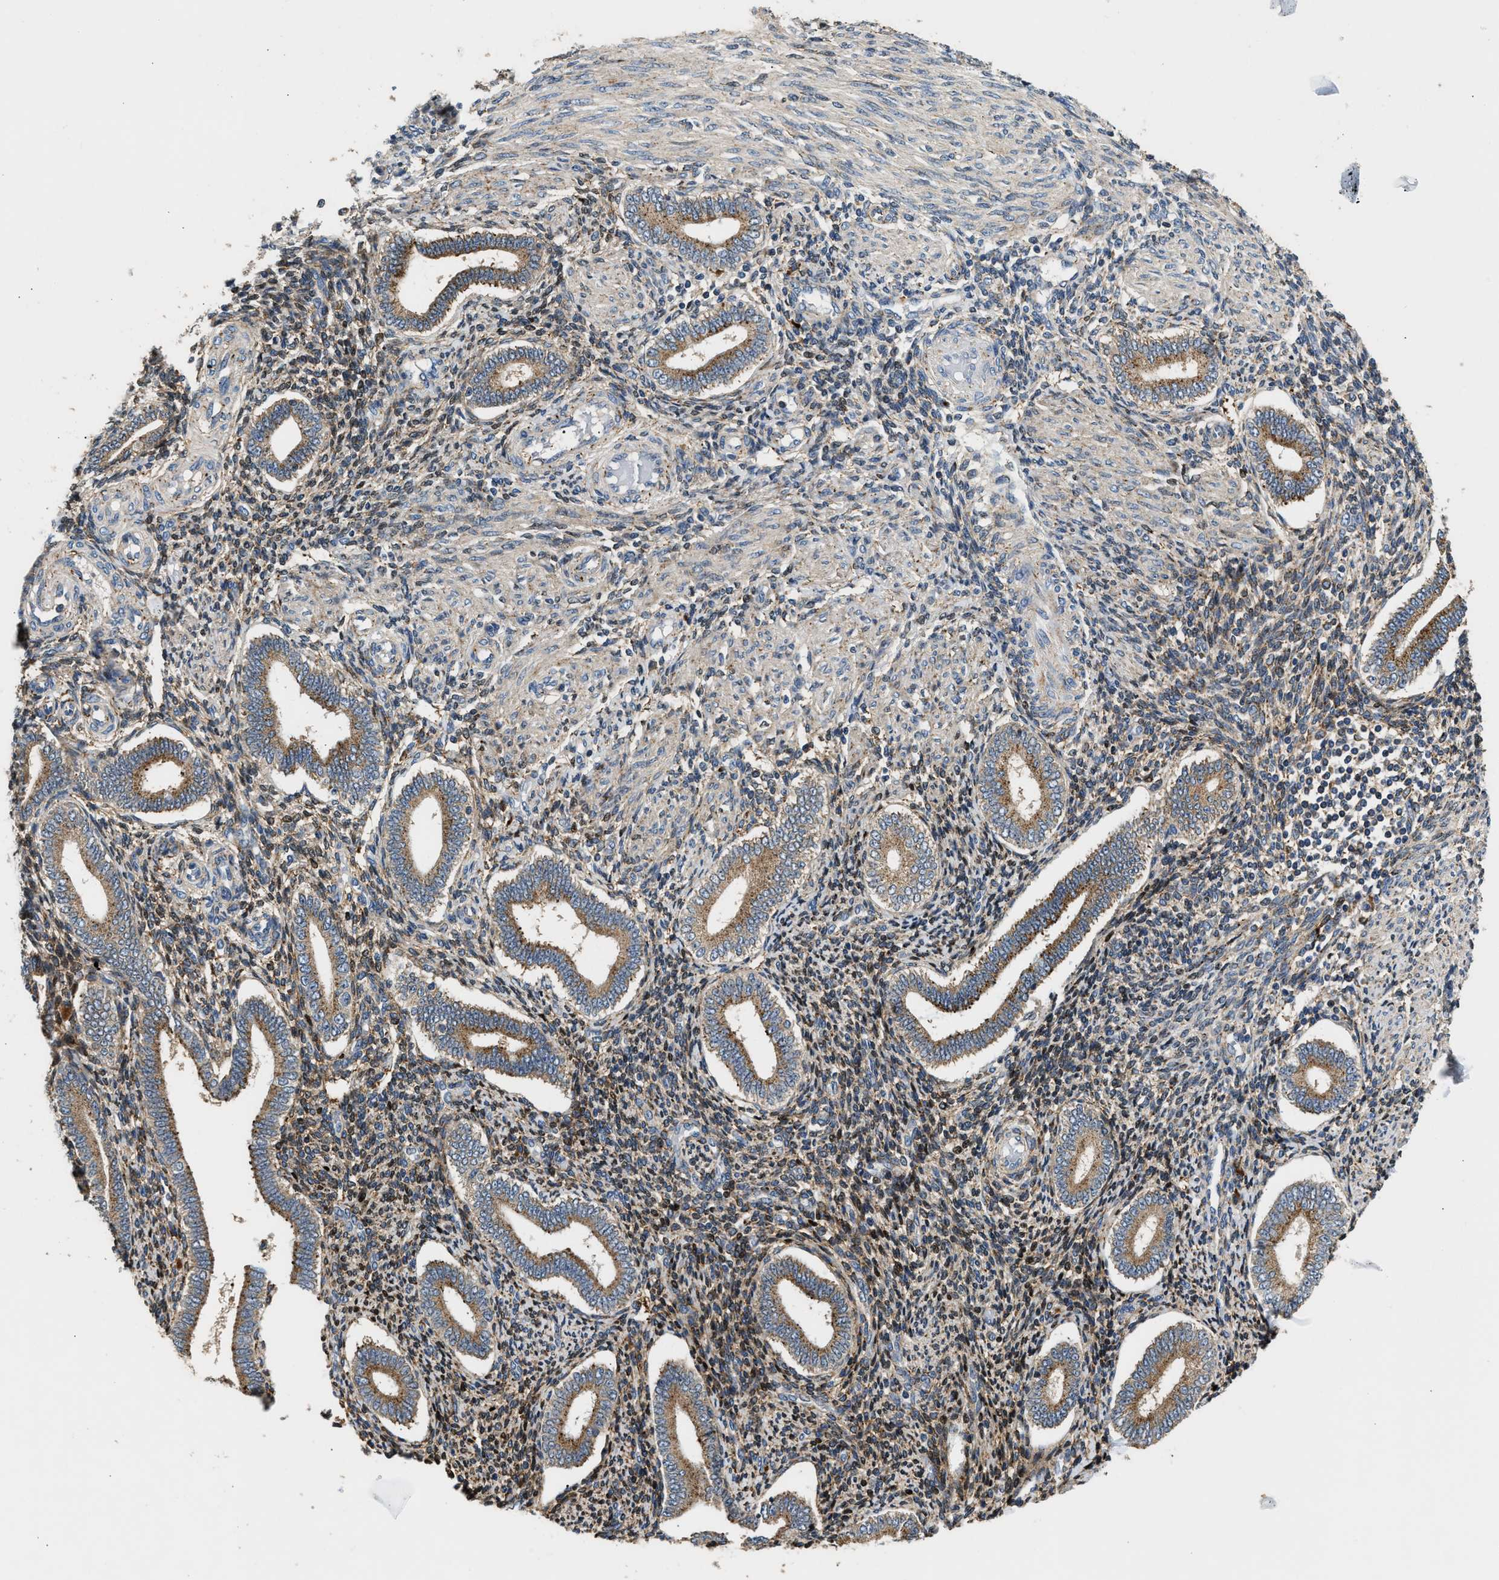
{"staining": {"intensity": "moderate", "quantity": ">75%", "location": "cytoplasmic/membranous"}, "tissue": "endometrium", "cell_type": "Cells in endometrial stroma", "image_type": "normal", "snomed": [{"axis": "morphology", "description": "Normal tissue, NOS"}, {"axis": "topography", "description": "Endometrium"}], "caption": "A histopathology image of human endometrium stained for a protein demonstrates moderate cytoplasmic/membranous brown staining in cells in endometrial stroma. The staining was performed using DAB, with brown indicating positive protein expression. Nuclei are stained blue with hematoxylin.", "gene": "AMZ1", "patient": {"sex": "female", "age": 42}}